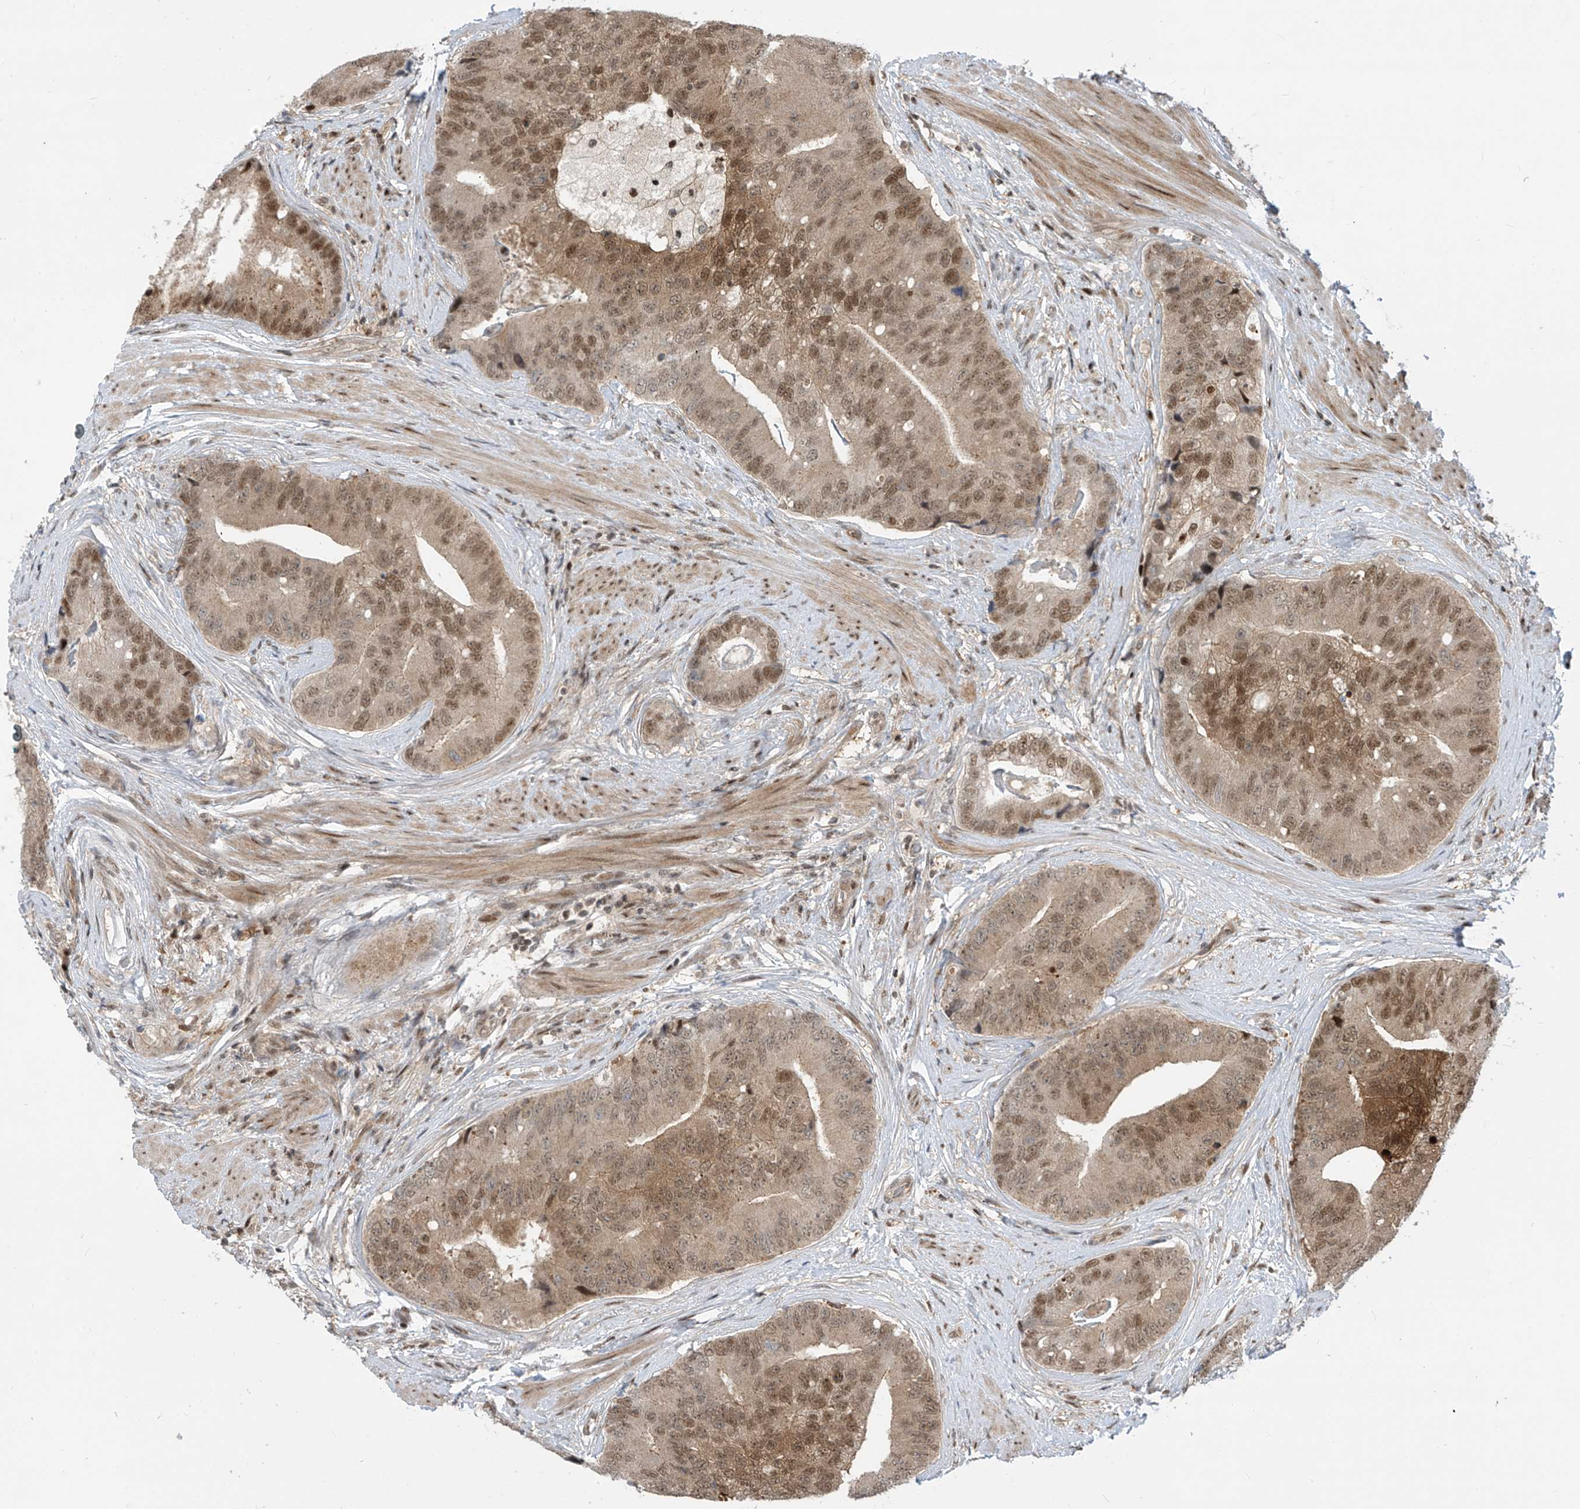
{"staining": {"intensity": "moderate", "quantity": ">75%", "location": "cytoplasmic/membranous,nuclear"}, "tissue": "prostate cancer", "cell_type": "Tumor cells", "image_type": "cancer", "snomed": [{"axis": "morphology", "description": "Adenocarcinoma, High grade"}, {"axis": "topography", "description": "Prostate"}], "caption": "DAB immunohistochemical staining of high-grade adenocarcinoma (prostate) demonstrates moderate cytoplasmic/membranous and nuclear protein expression in approximately >75% of tumor cells. (IHC, brightfield microscopy, high magnification).", "gene": "LAGE3", "patient": {"sex": "male", "age": 70}}